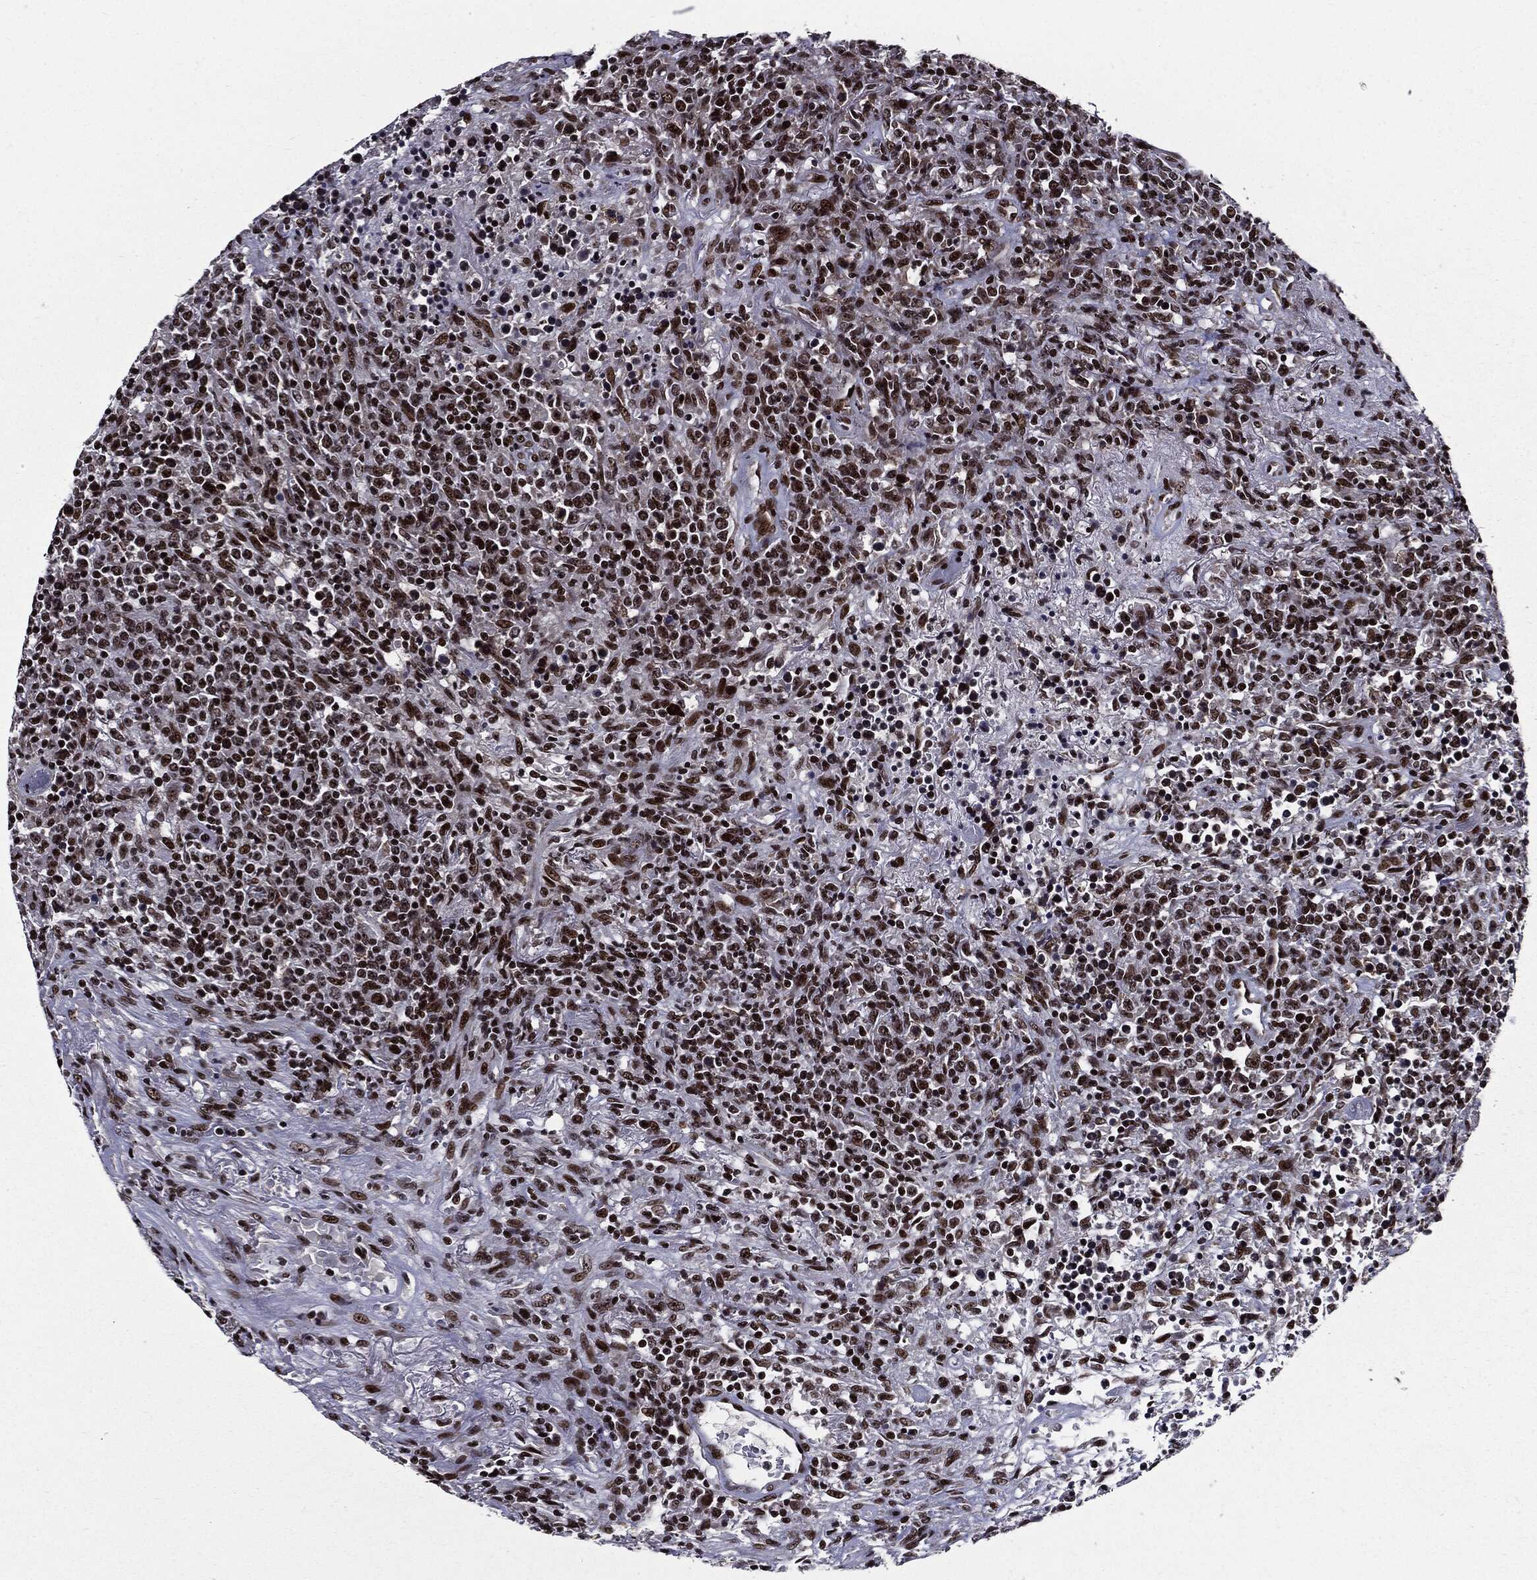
{"staining": {"intensity": "moderate", "quantity": ">75%", "location": "nuclear"}, "tissue": "lymphoma", "cell_type": "Tumor cells", "image_type": "cancer", "snomed": [{"axis": "morphology", "description": "Malignant lymphoma, non-Hodgkin's type, High grade"}, {"axis": "topography", "description": "Lung"}], "caption": "A brown stain labels moderate nuclear expression of a protein in lymphoma tumor cells.", "gene": "ZFP91", "patient": {"sex": "male", "age": 79}}